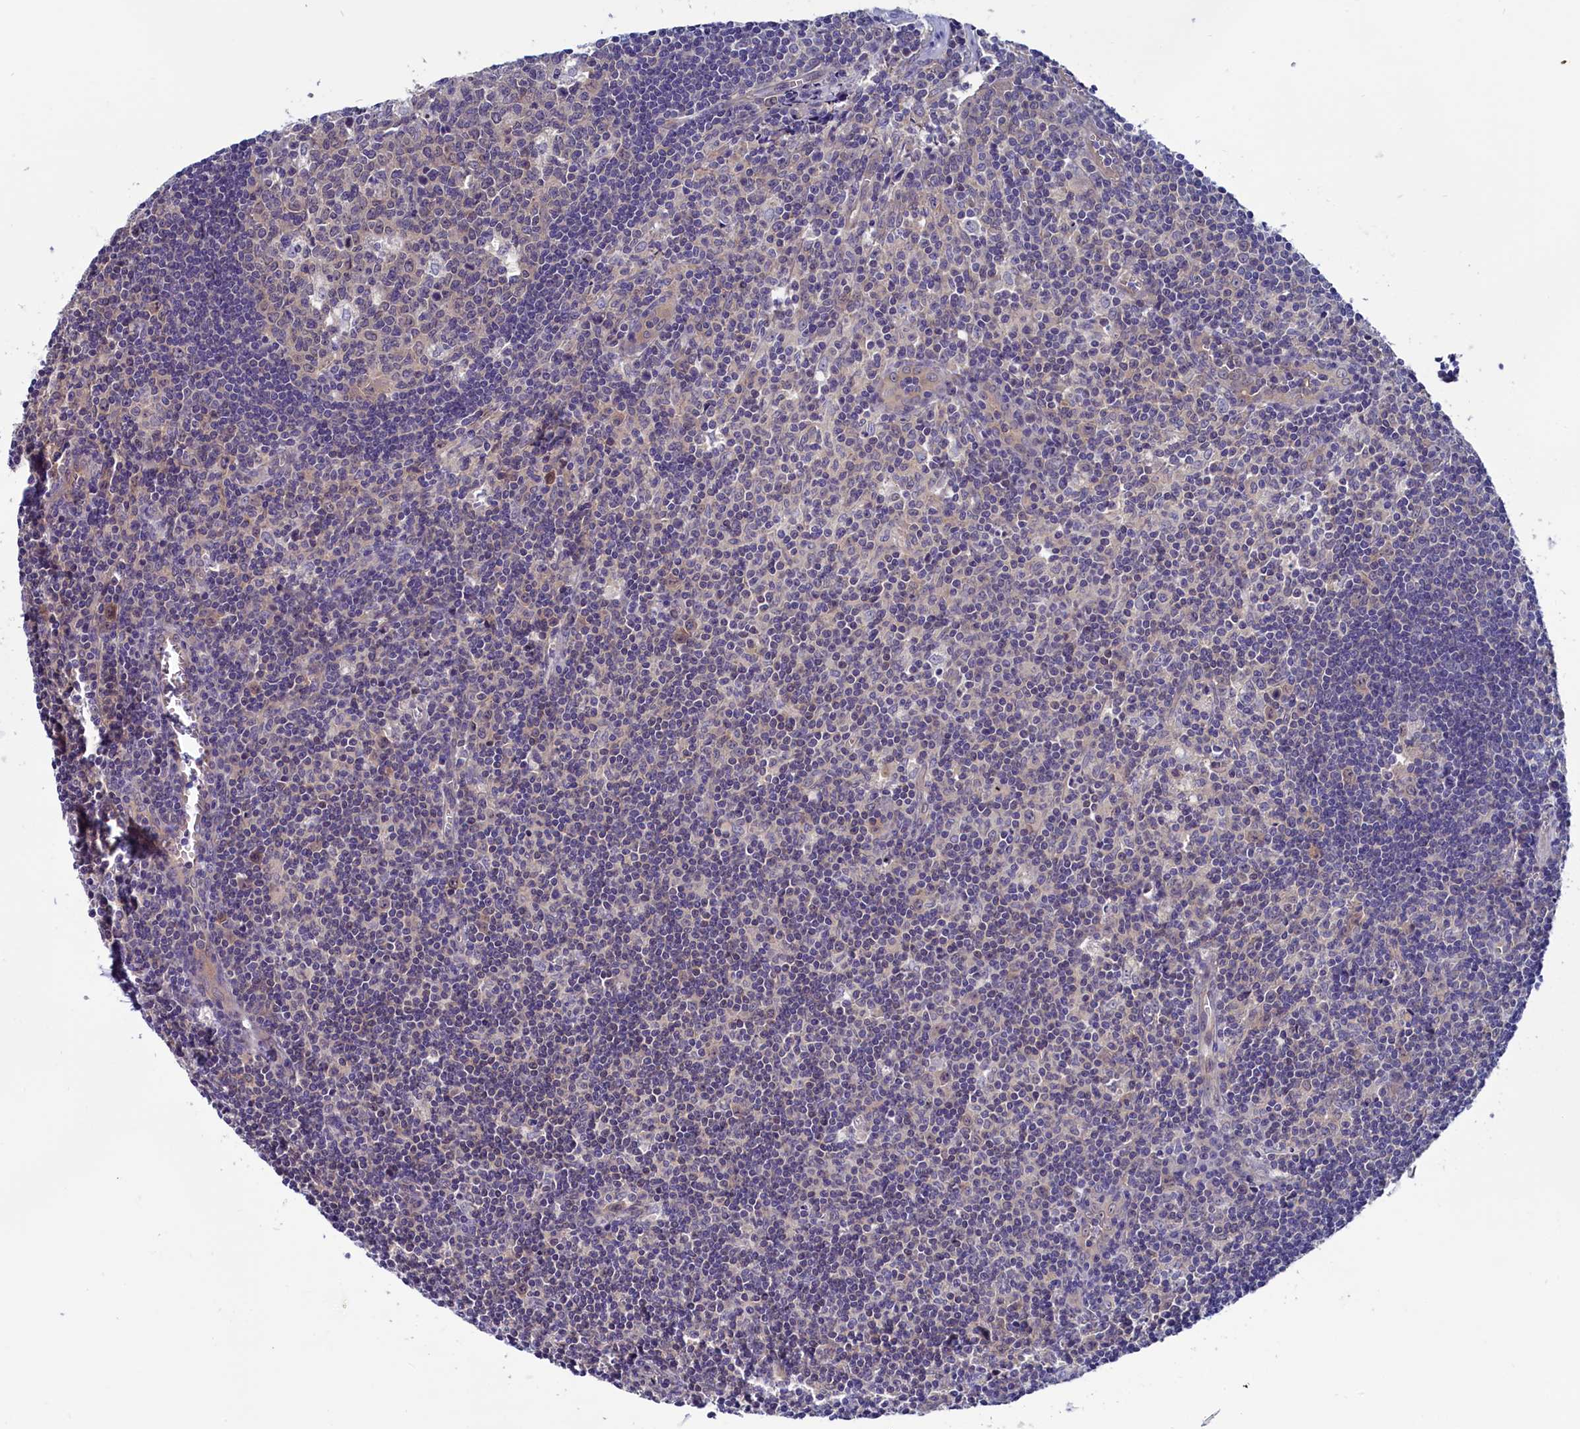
{"staining": {"intensity": "weak", "quantity": "25%-75%", "location": "cytoplasmic/membranous"}, "tissue": "lymph node", "cell_type": "Germinal center cells", "image_type": "normal", "snomed": [{"axis": "morphology", "description": "Normal tissue, NOS"}, {"axis": "topography", "description": "Lymph node"}], "caption": "Human lymph node stained with a brown dye demonstrates weak cytoplasmic/membranous positive positivity in approximately 25%-75% of germinal center cells.", "gene": "CIAPIN1", "patient": {"sex": "male", "age": 58}}